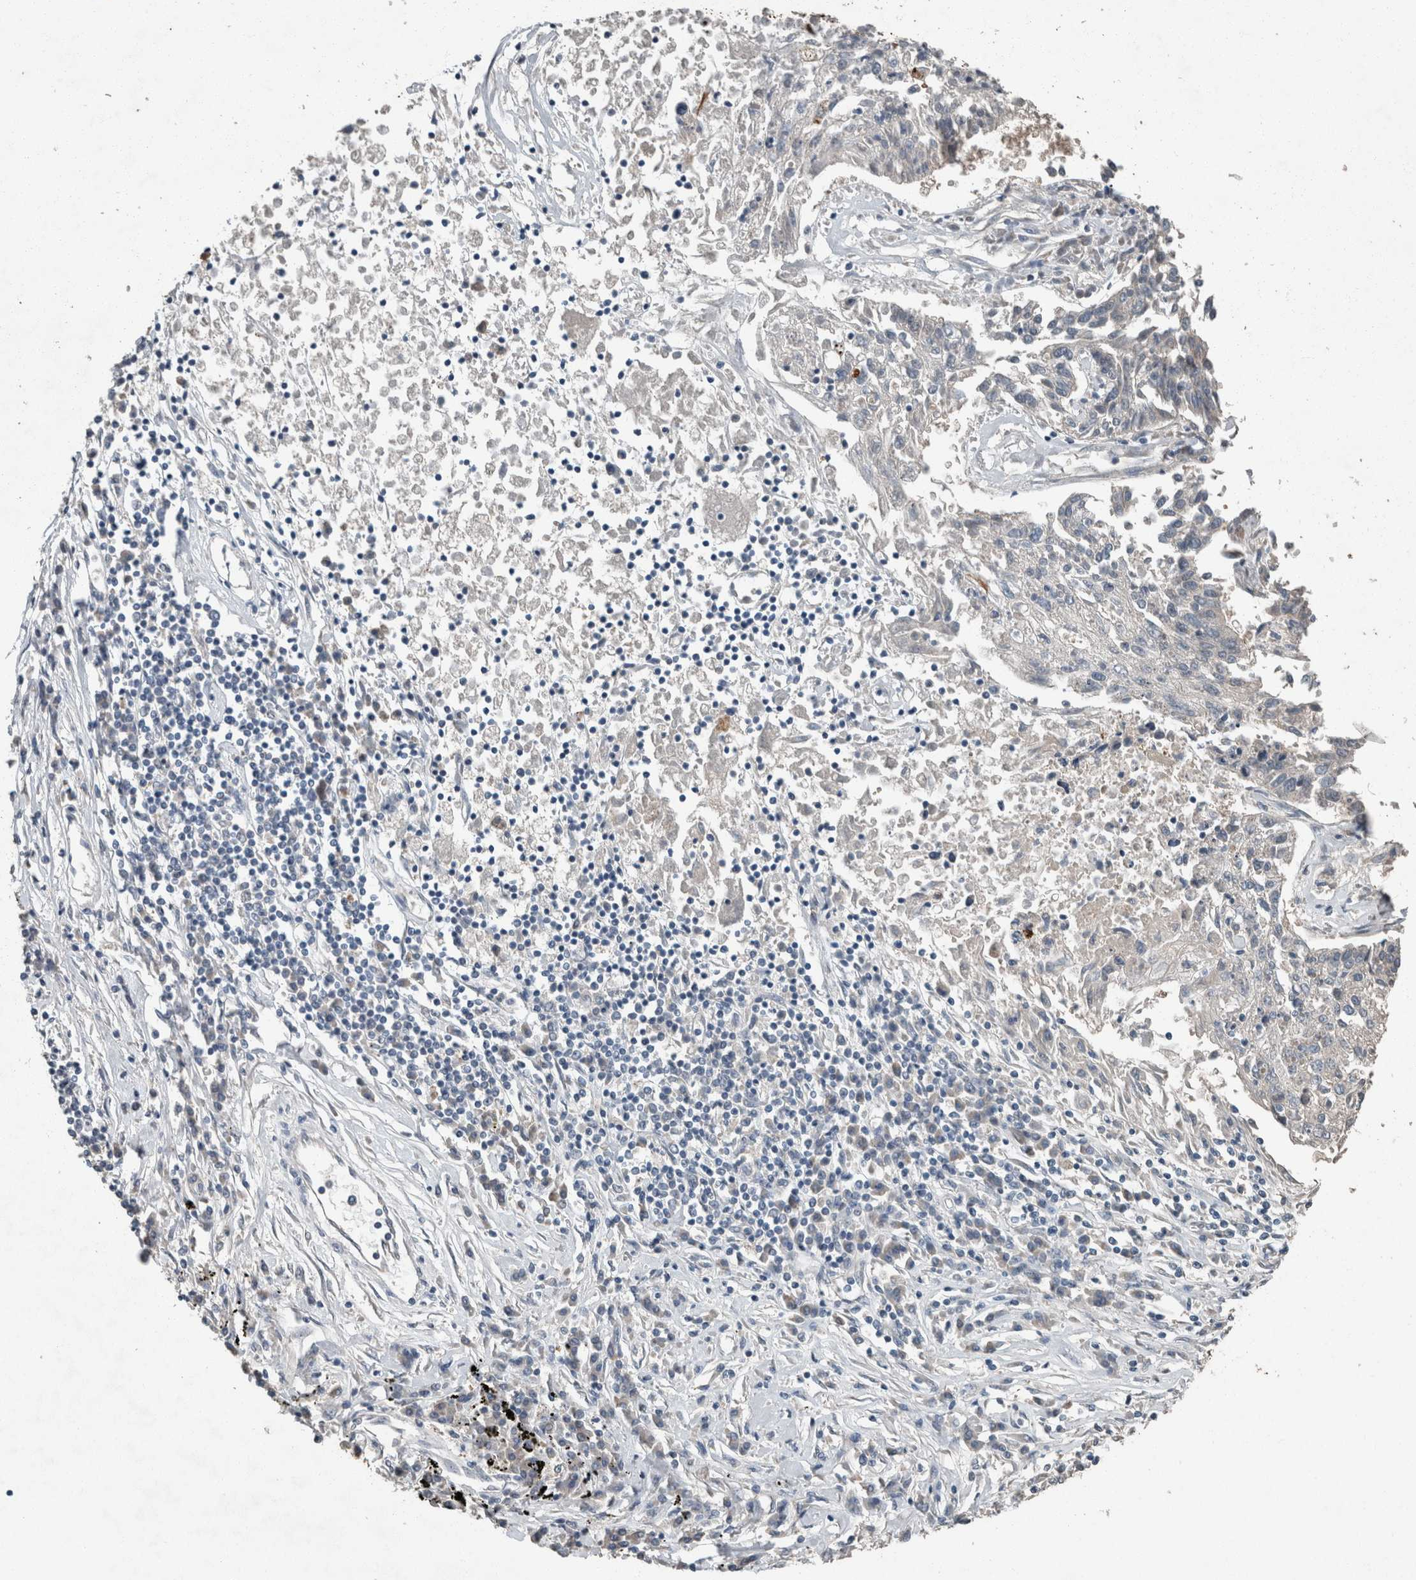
{"staining": {"intensity": "strong", "quantity": "25%-75%", "location": "cytoplasmic/membranous,nuclear"}, "tissue": "lung cancer", "cell_type": "Tumor cells", "image_type": "cancer", "snomed": [{"axis": "morphology", "description": "Normal tissue, NOS"}, {"axis": "morphology", "description": "Squamous cell carcinoma, NOS"}, {"axis": "topography", "description": "Lymph node"}, {"axis": "topography", "description": "Cartilage tissue"}, {"axis": "topography", "description": "Bronchus"}, {"axis": "topography", "description": "Lung"}, {"axis": "topography", "description": "Peripheral nerve tissue"}], "caption": "There is high levels of strong cytoplasmic/membranous and nuclear positivity in tumor cells of lung squamous cell carcinoma, as demonstrated by immunohistochemical staining (brown color).", "gene": "KNTC1", "patient": {"sex": "female", "age": 49}}